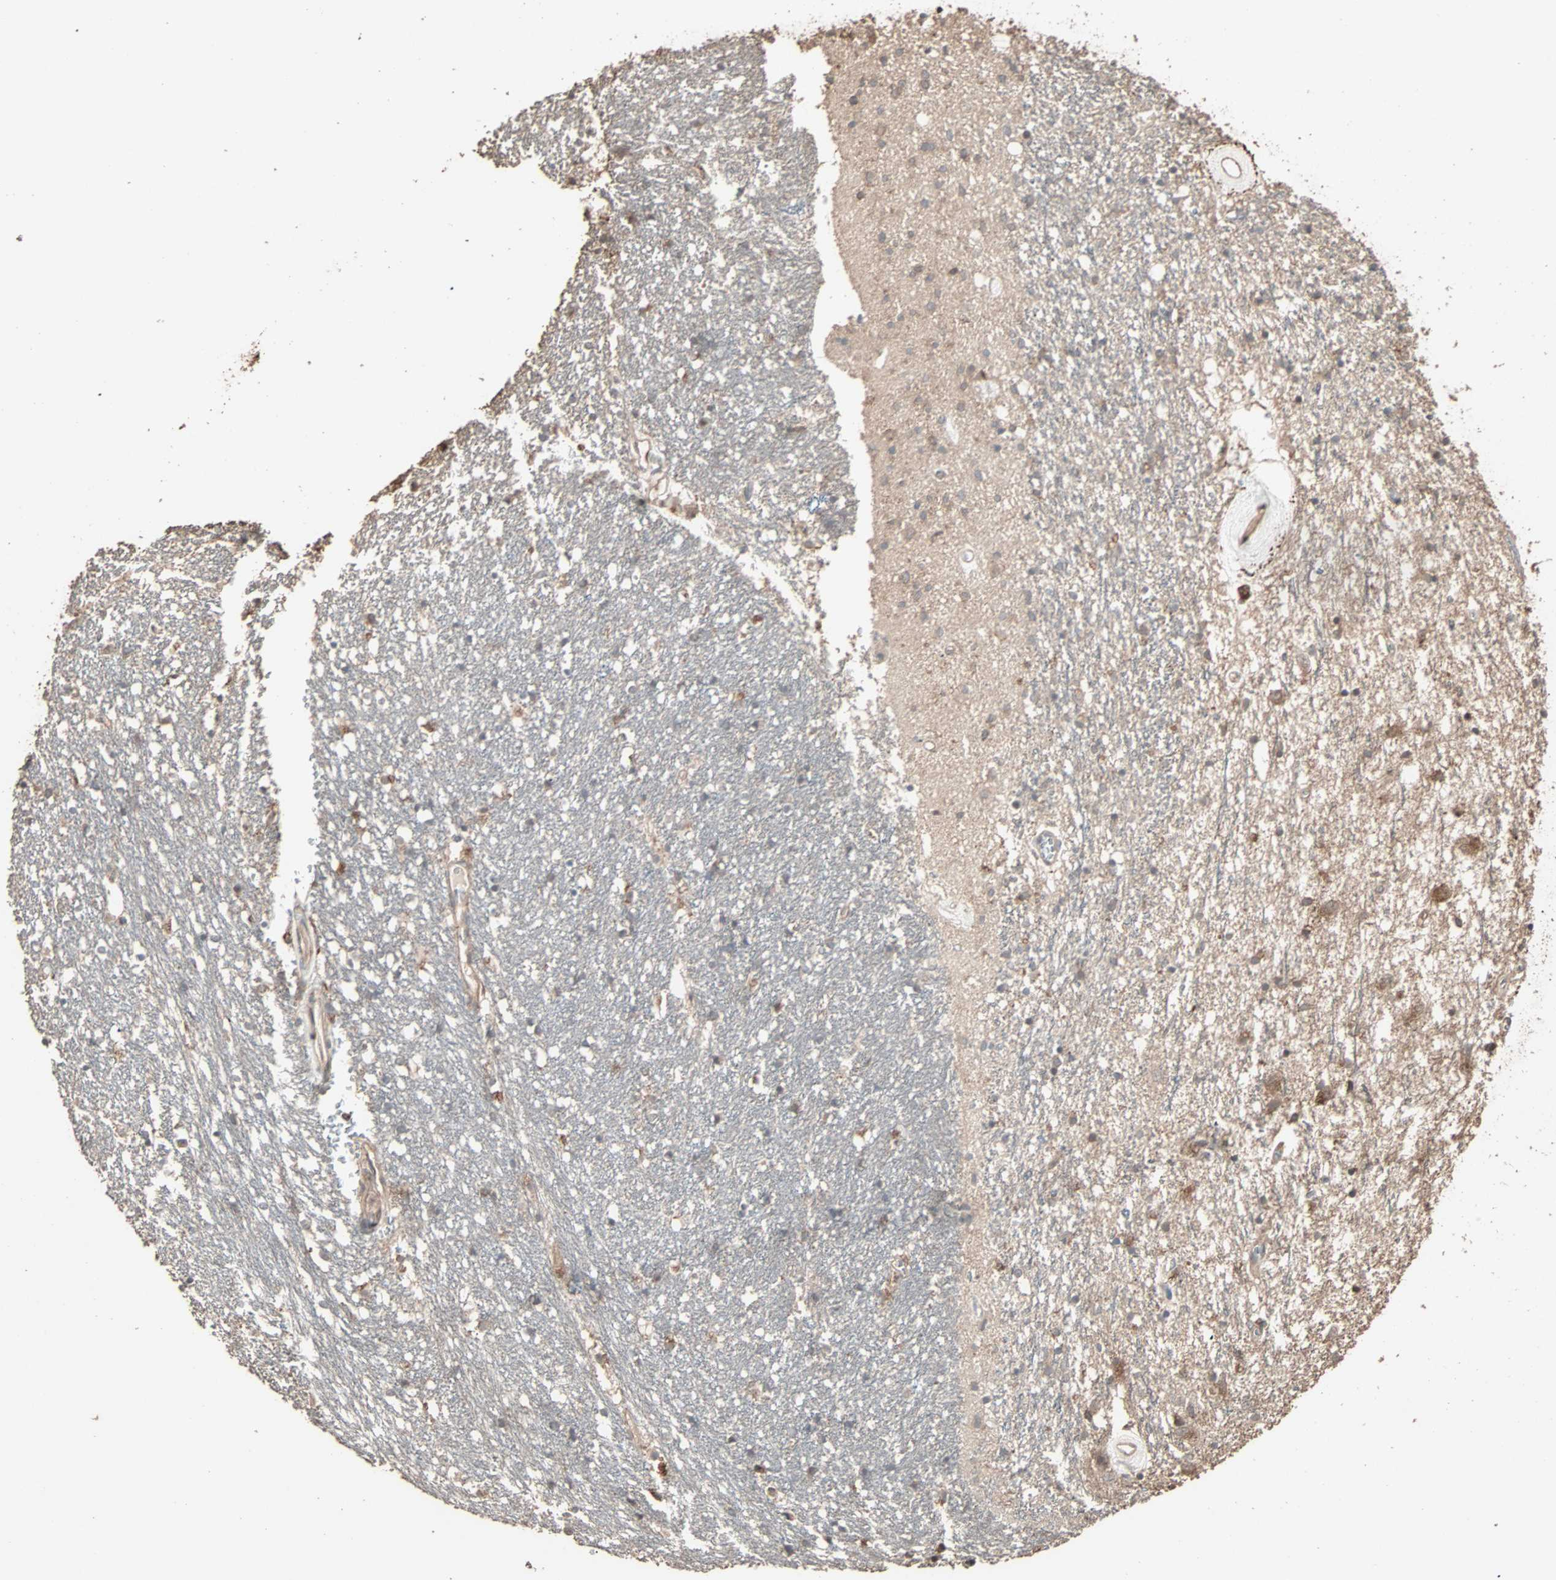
{"staining": {"intensity": "moderate", "quantity": "<25%", "location": "cytoplasmic/membranous"}, "tissue": "caudate", "cell_type": "Glial cells", "image_type": "normal", "snomed": [{"axis": "morphology", "description": "Normal tissue, NOS"}, {"axis": "topography", "description": "Lateral ventricle wall"}], "caption": "The histopathology image displays staining of benign caudate, revealing moderate cytoplasmic/membranous protein positivity (brown color) within glial cells.", "gene": "CALCRL", "patient": {"sex": "female", "age": 54}}